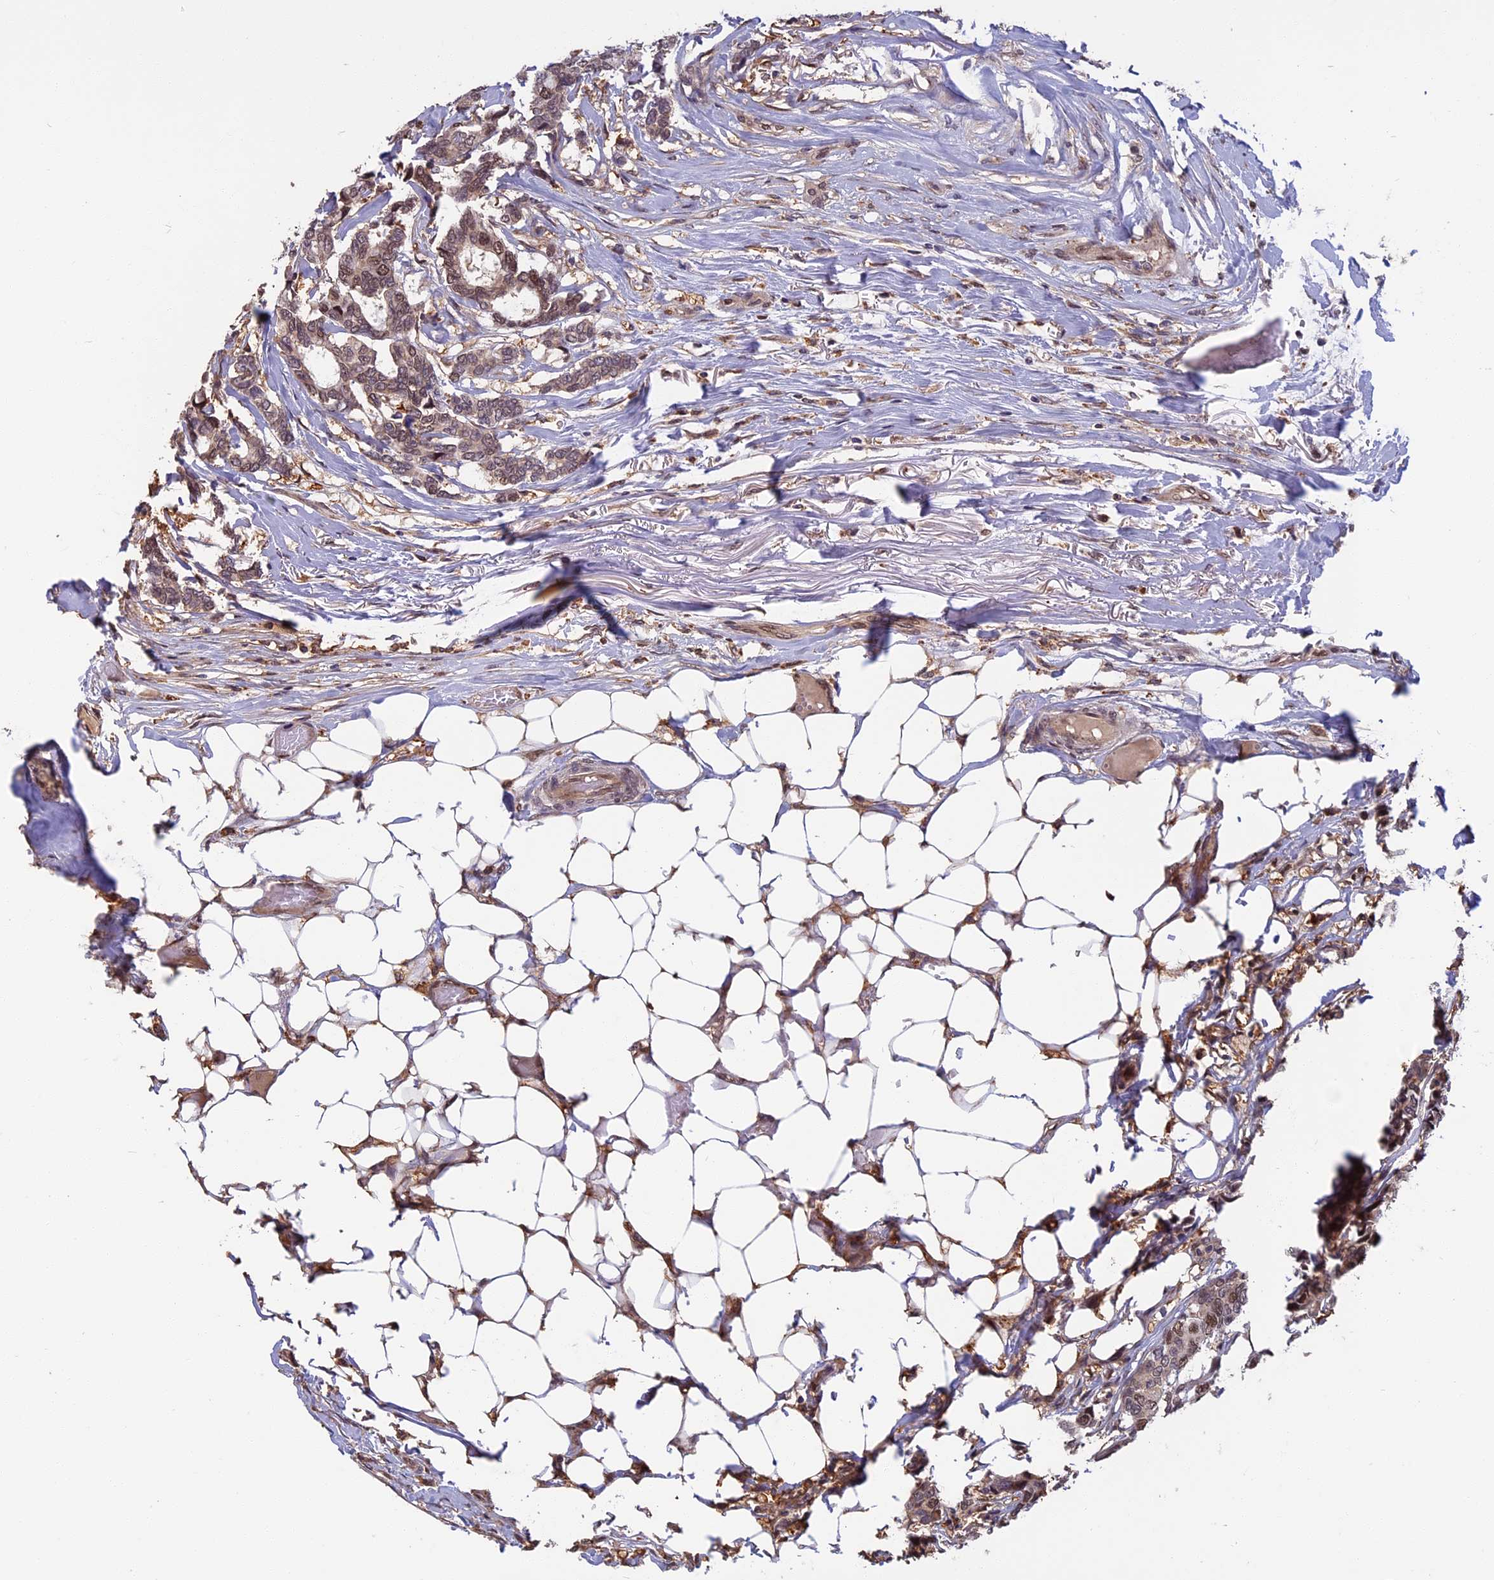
{"staining": {"intensity": "moderate", "quantity": "25%-75%", "location": "nuclear"}, "tissue": "breast cancer", "cell_type": "Tumor cells", "image_type": "cancer", "snomed": [{"axis": "morphology", "description": "Duct carcinoma"}, {"axis": "topography", "description": "Breast"}], "caption": "A brown stain highlights moderate nuclear positivity of a protein in breast intraductal carcinoma tumor cells. The staining was performed using DAB to visualize the protein expression in brown, while the nuclei were stained in blue with hematoxylin (Magnification: 20x).", "gene": "SPG11", "patient": {"sex": "female", "age": 87}}